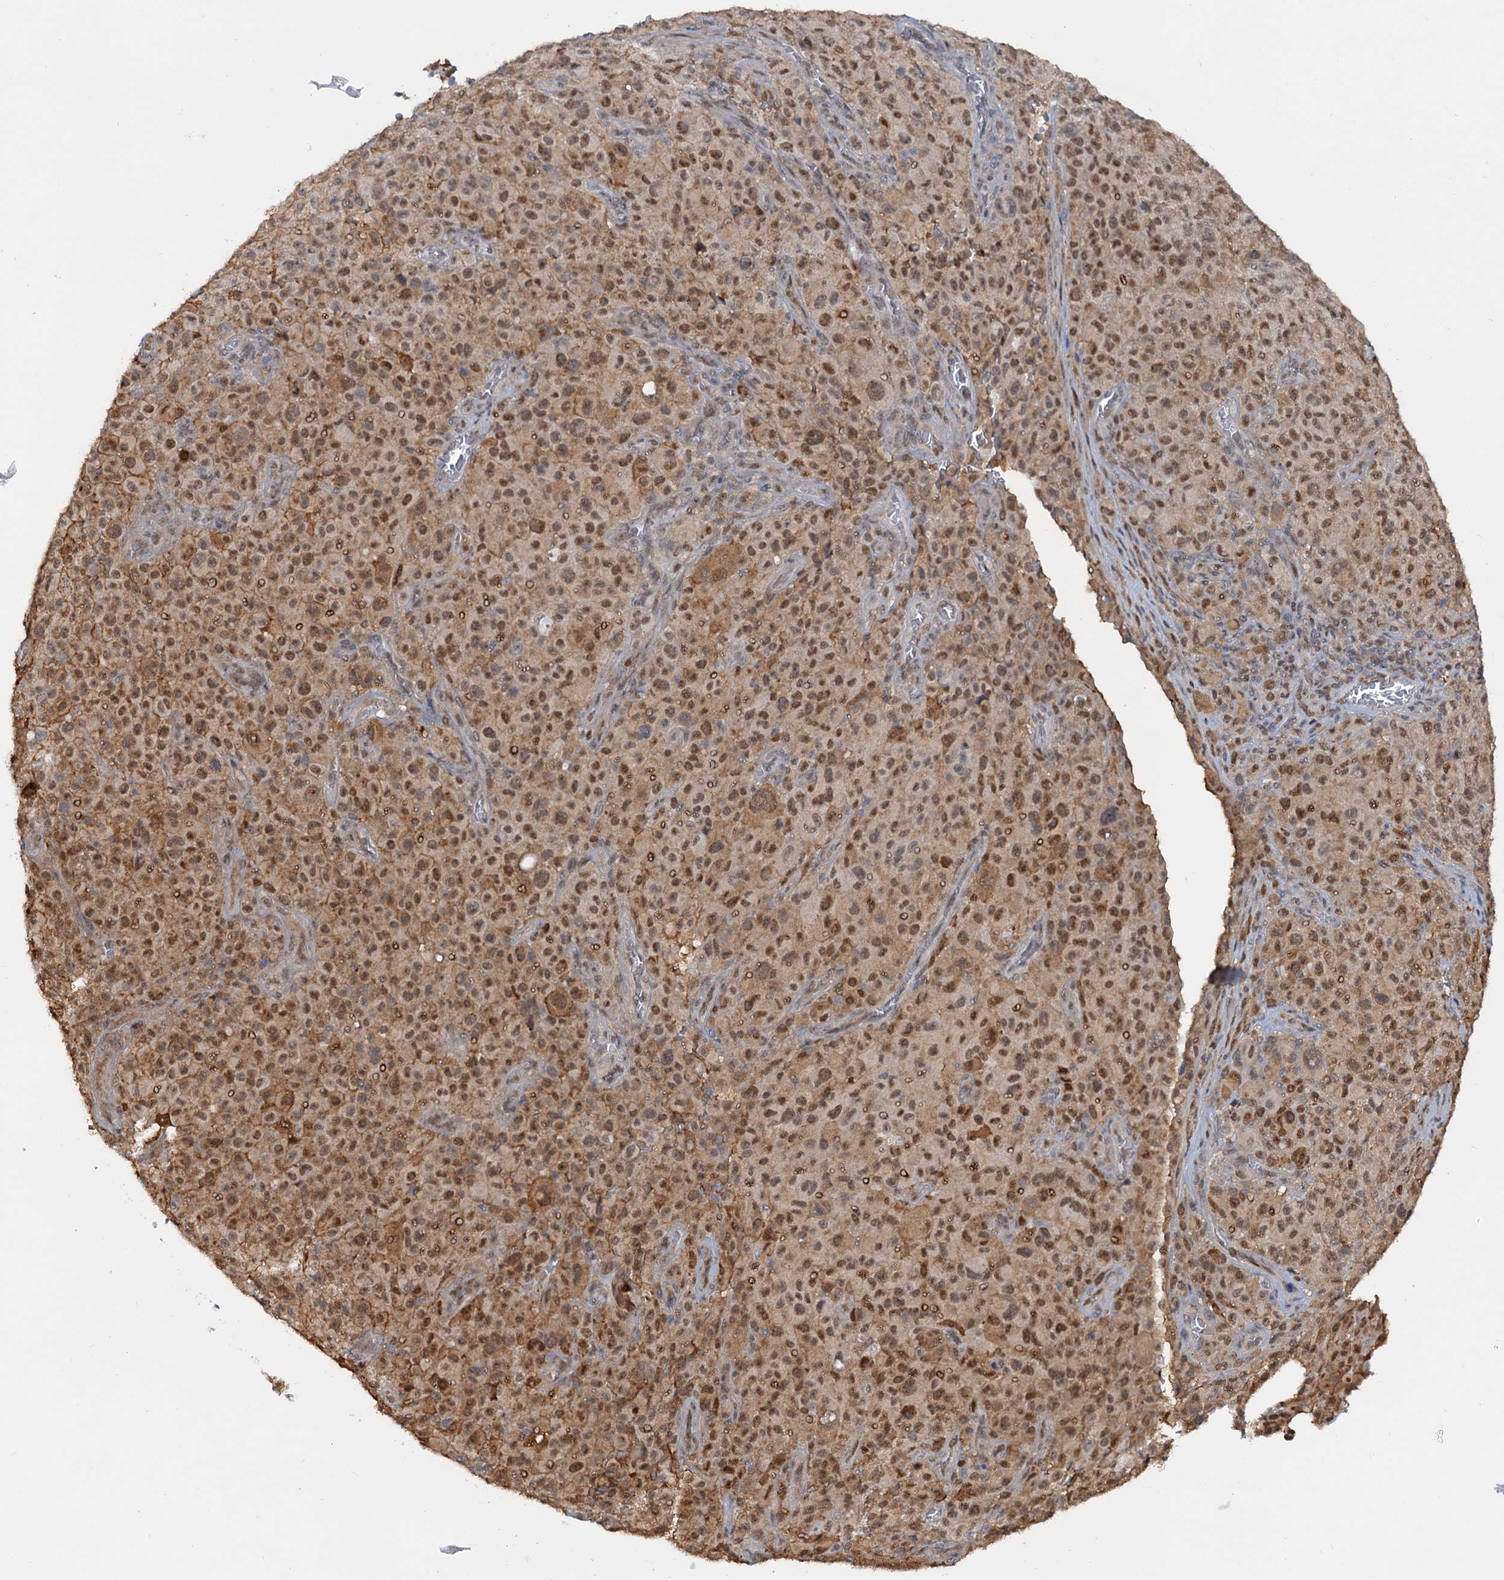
{"staining": {"intensity": "moderate", "quantity": ">75%", "location": "nuclear"}, "tissue": "melanoma", "cell_type": "Tumor cells", "image_type": "cancer", "snomed": [{"axis": "morphology", "description": "Malignant melanoma, NOS"}, {"axis": "topography", "description": "Skin"}], "caption": "Tumor cells show medium levels of moderate nuclear expression in about >75% of cells in human malignant melanoma.", "gene": "ZNF609", "patient": {"sex": "female", "age": 82}}